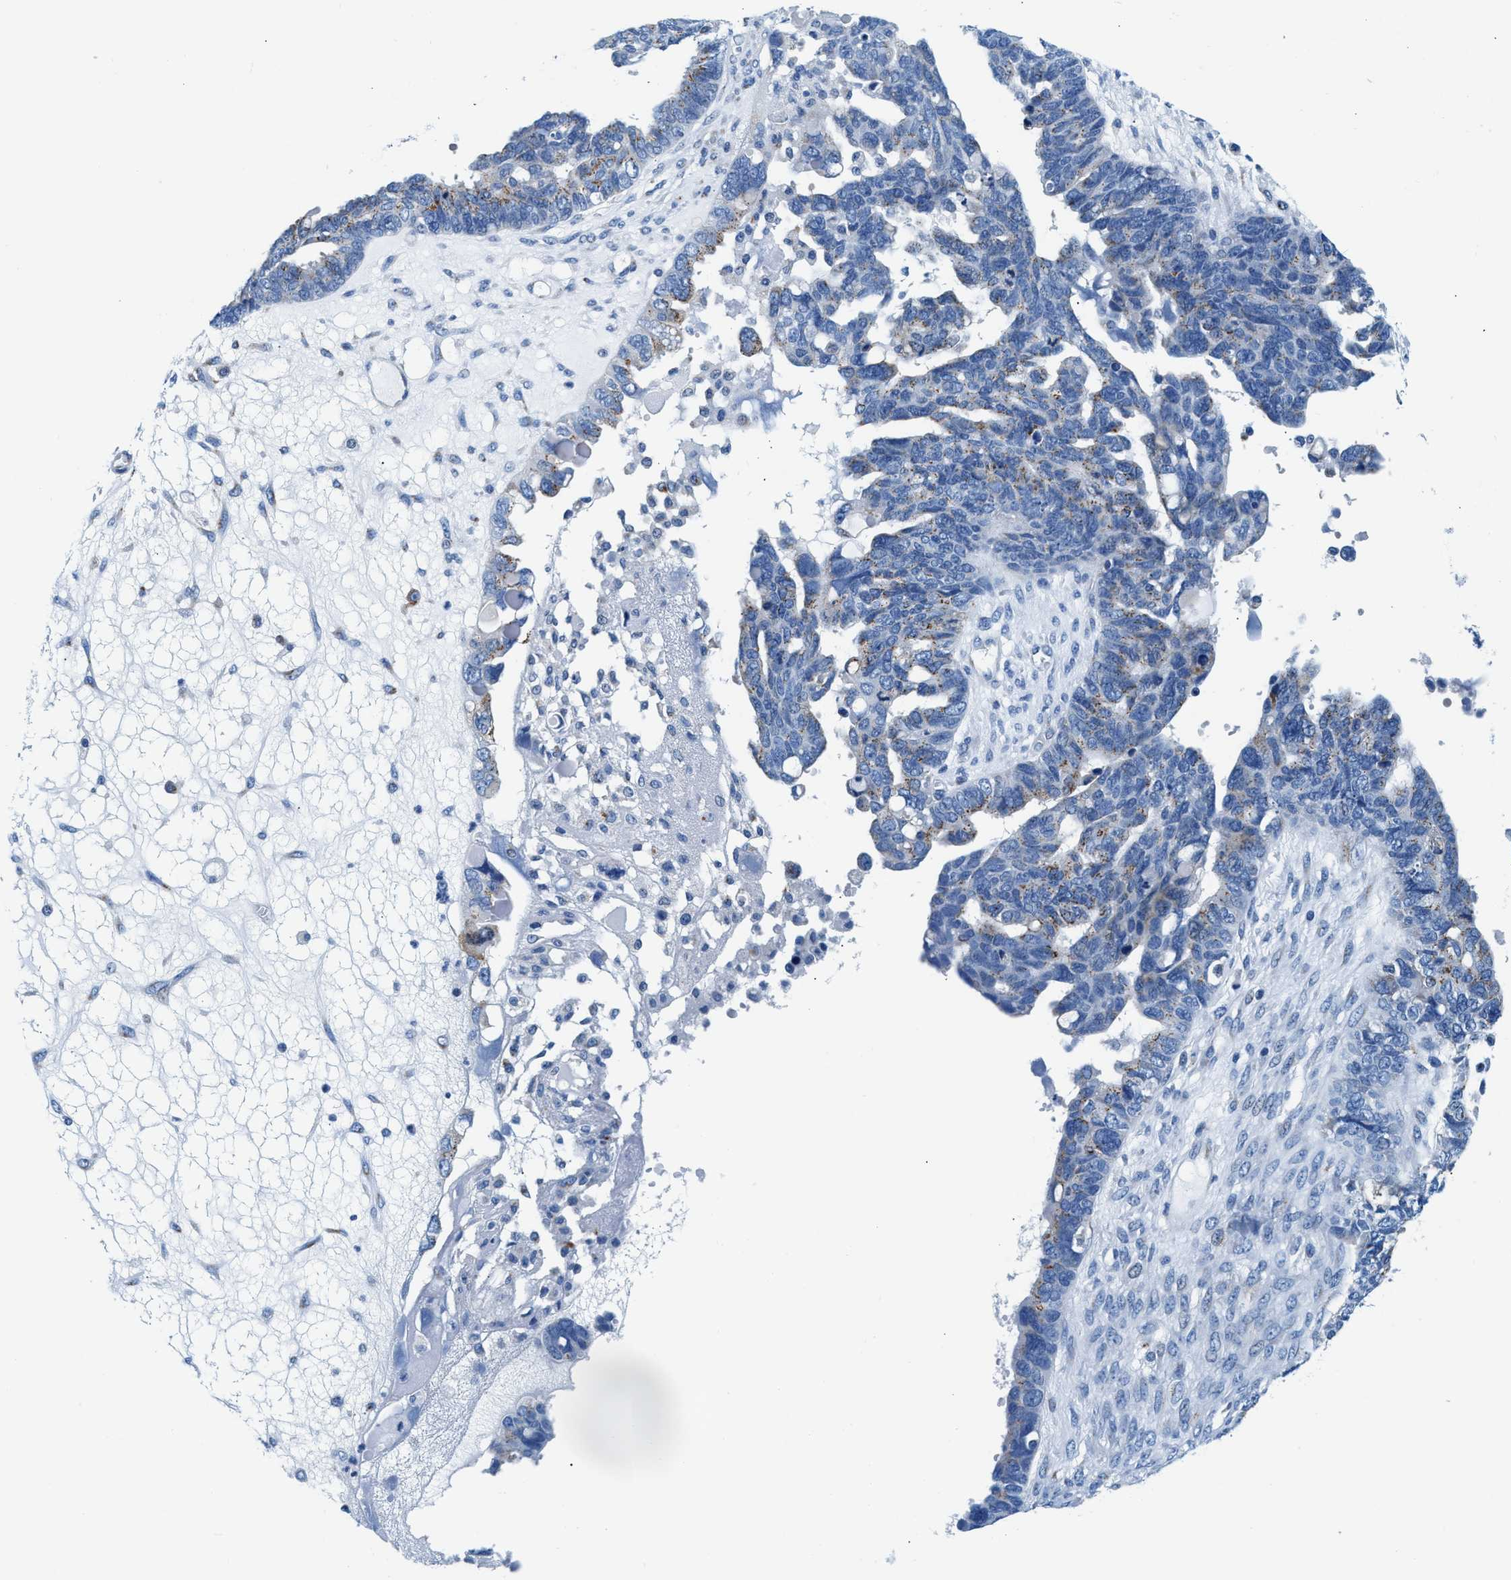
{"staining": {"intensity": "weak", "quantity": "<25%", "location": "cytoplasmic/membranous"}, "tissue": "ovarian cancer", "cell_type": "Tumor cells", "image_type": "cancer", "snomed": [{"axis": "morphology", "description": "Cystadenocarcinoma, serous, NOS"}, {"axis": "topography", "description": "Ovary"}], "caption": "Ovarian cancer stained for a protein using immunohistochemistry exhibits no positivity tumor cells.", "gene": "VPS53", "patient": {"sex": "female", "age": 79}}